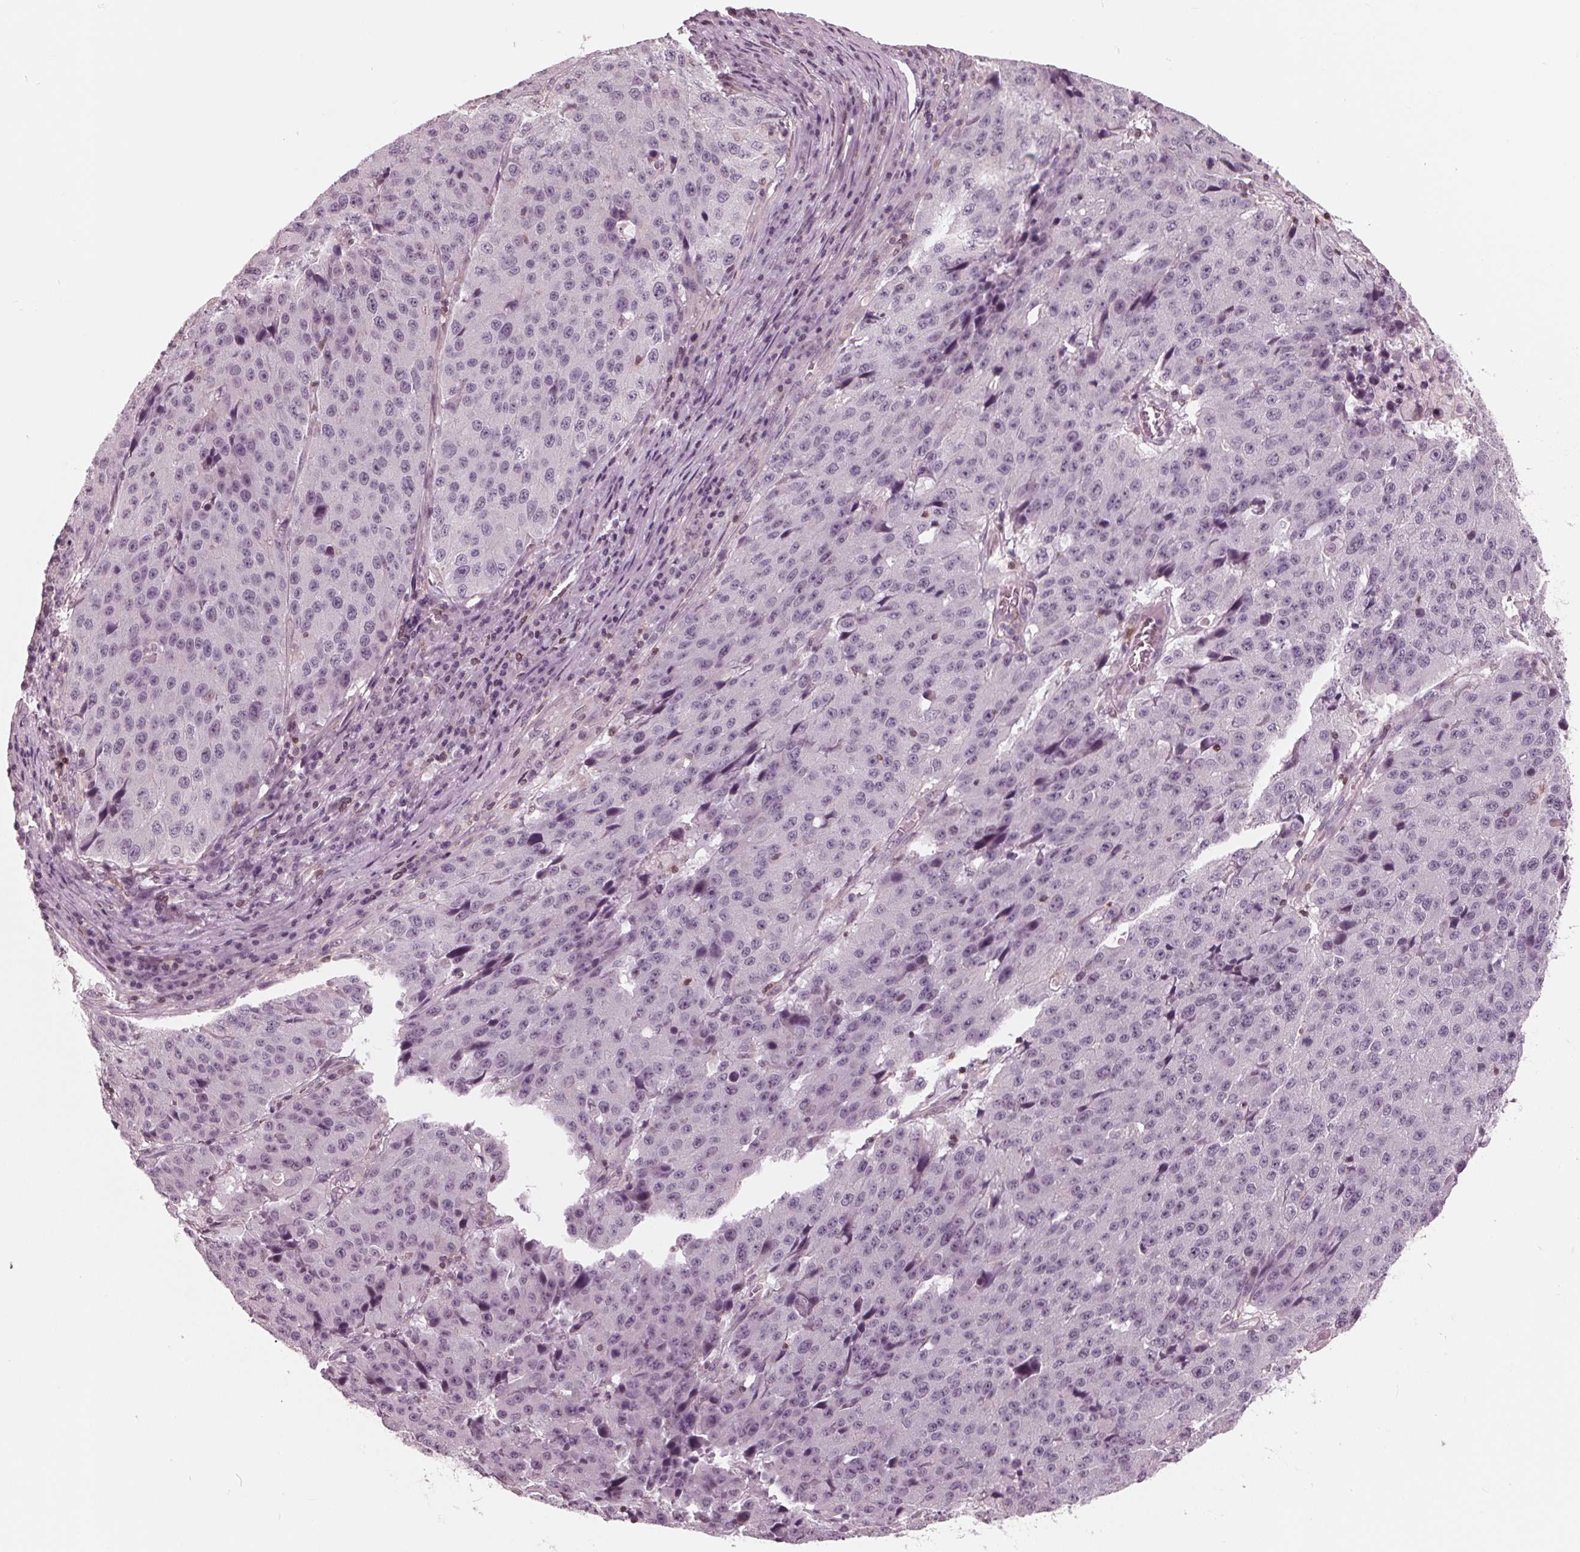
{"staining": {"intensity": "negative", "quantity": "none", "location": "none"}, "tissue": "stomach cancer", "cell_type": "Tumor cells", "image_type": "cancer", "snomed": [{"axis": "morphology", "description": "Adenocarcinoma, NOS"}, {"axis": "topography", "description": "Stomach"}], "caption": "DAB (3,3'-diaminobenzidine) immunohistochemical staining of stomach adenocarcinoma displays no significant positivity in tumor cells. (Brightfield microscopy of DAB (3,3'-diaminobenzidine) immunohistochemistry at high magnification).", "gene": "ING3", "patient": {"sex": "male", "age": 71}}